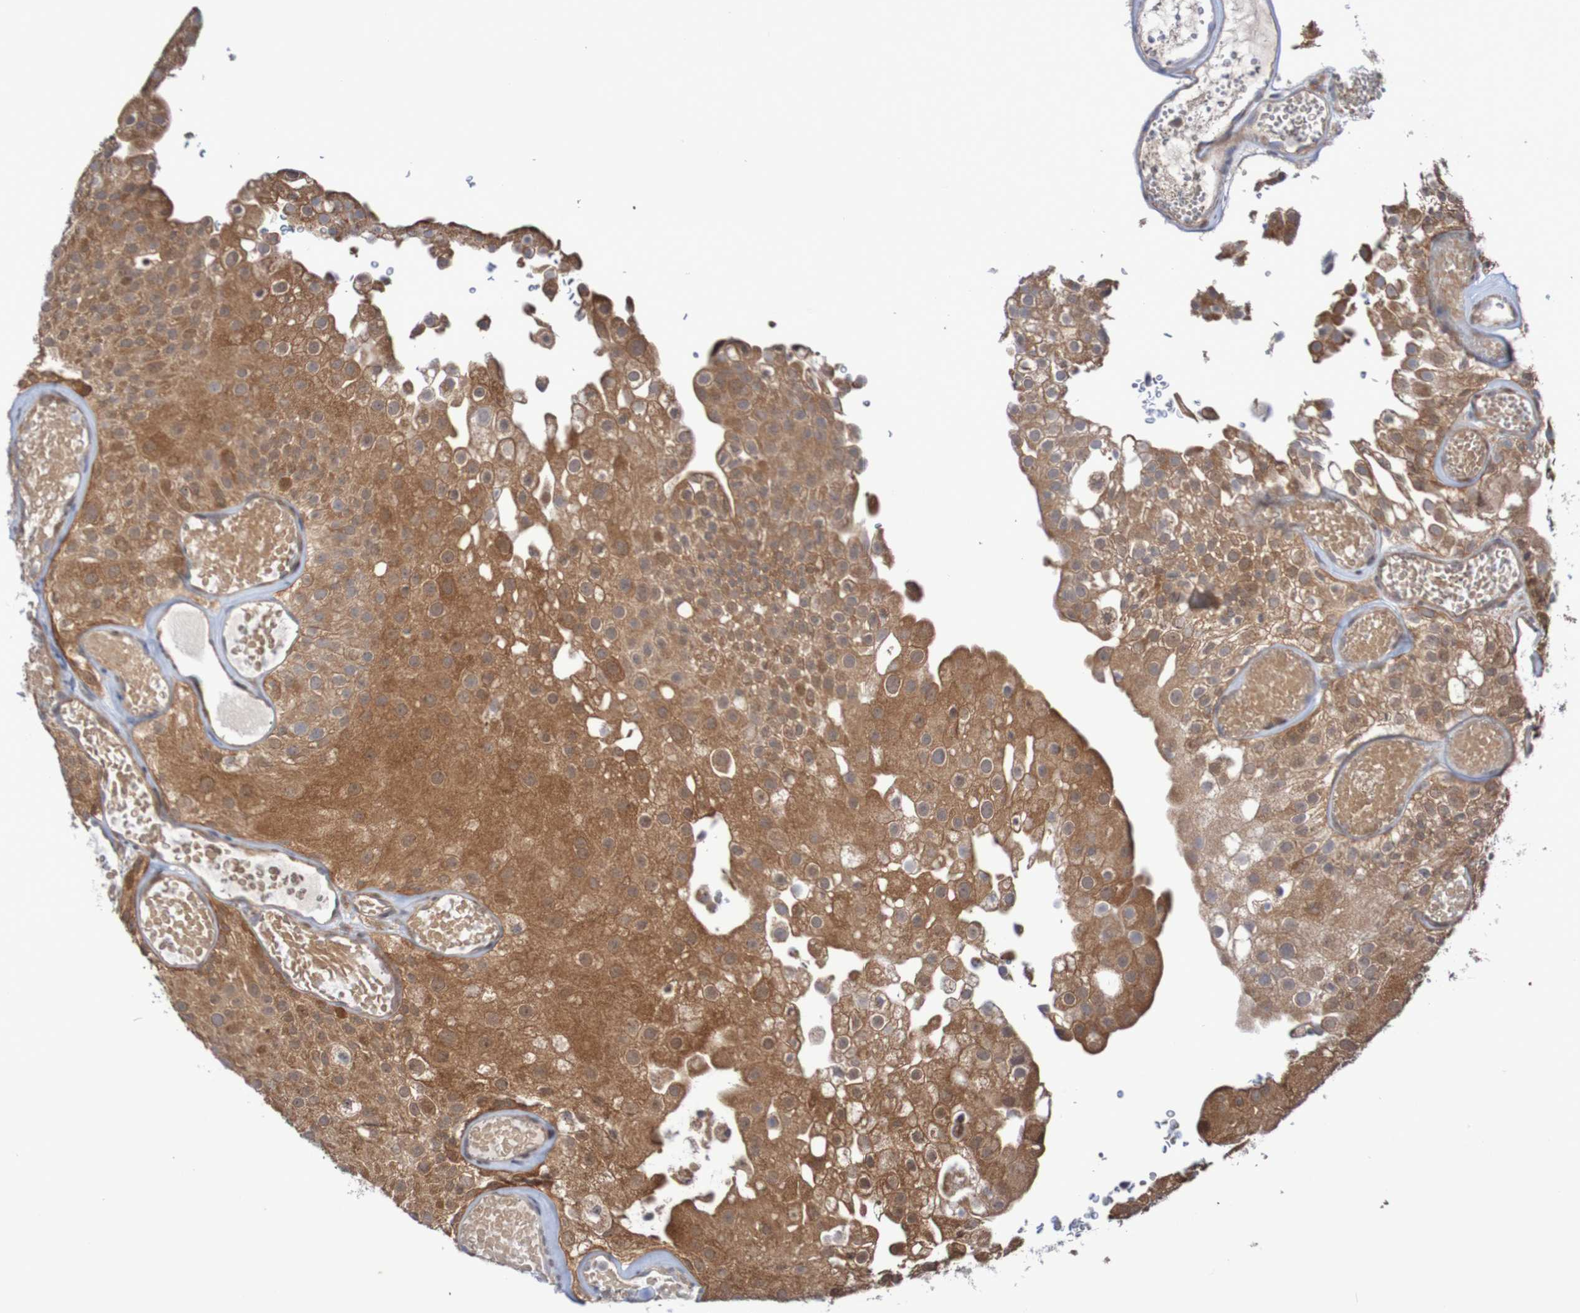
{"staining": {"intensity": "moderate", "quantity": ">75%", "location": "cytoplasmic/membranous,nuclear"}, "tissue": "urothelial cancer", "cell_type": "Tumor cells", "image_type": "cancer", "snomed": [{"axis": "morphology", "description": "Urothelial carcinoma, Low grade"}, {"axis": "topography", "description": "Urinary bladder"}], "caption": "Urothelial carcinoma (low-grade) tissue reveals moderate cytoplasmic/membranous and nuclear expression in about >75% of tumor cells, visualized by immunohistochemistry.", "gene": "PHPT1", "patient": {"sex": "male", "age": 78}}